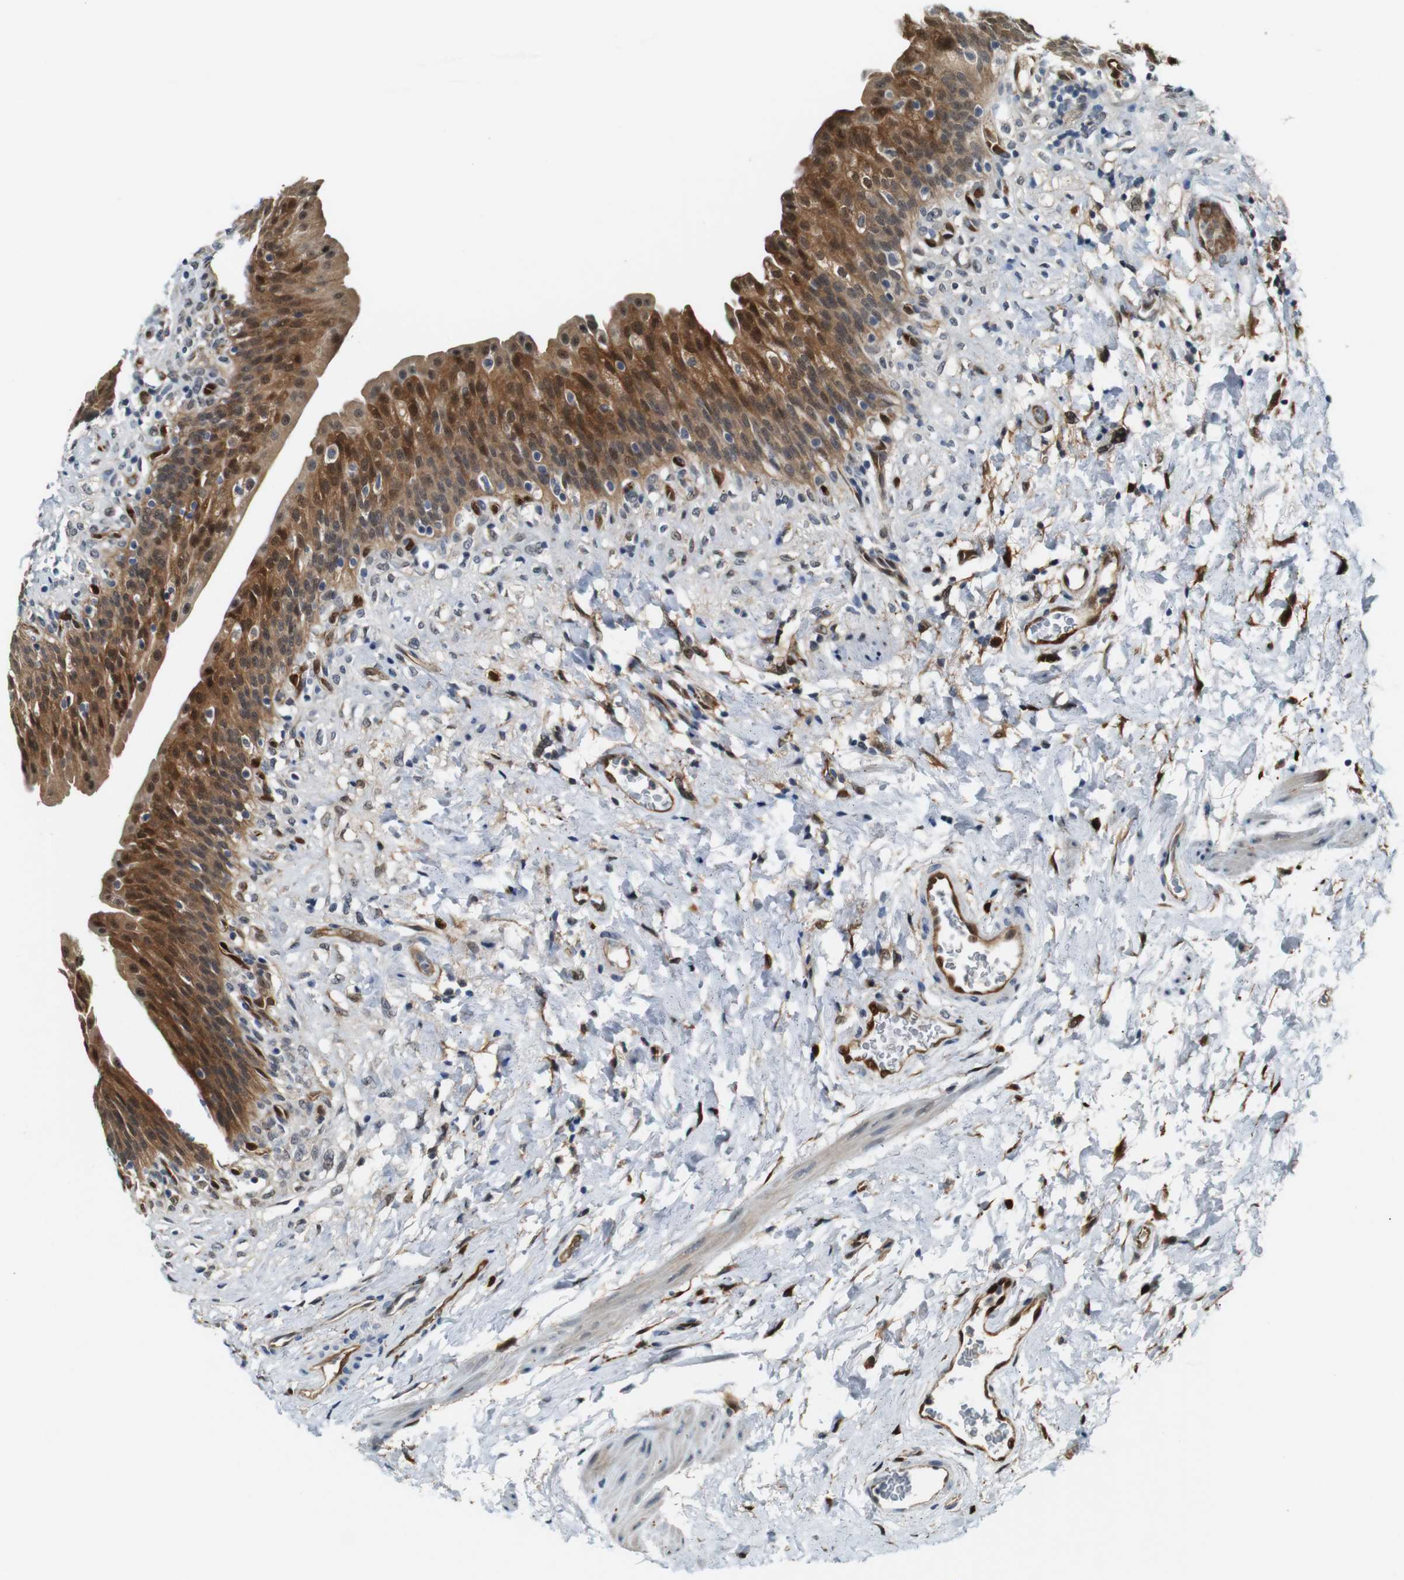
{"staining": {"intensity": "strong", "quantity": ">75%", "location": "cytoplasmic/membranous,nuclear"}, "tissue": "urinary bladder", "cell_type": "Urothelial cells", "image_type": "normal", "snomed": [{"axis": "morphology", "description": "Normal tissue, NOS"}, {"axis": "topography", "description": "Urinary bladder"}], "caption": "Protein staining exhibits strong cytoplasmic/membranous,nuclear staining in about >75% of urothelial cells in unremarkable urinary bladder. (DAB (3,3'-diaminobenzidine) IHC, brown staining for protein, blue staining for nuclei).", "gene": "LXN", "patient": {"sex": "female", "age": 79}}